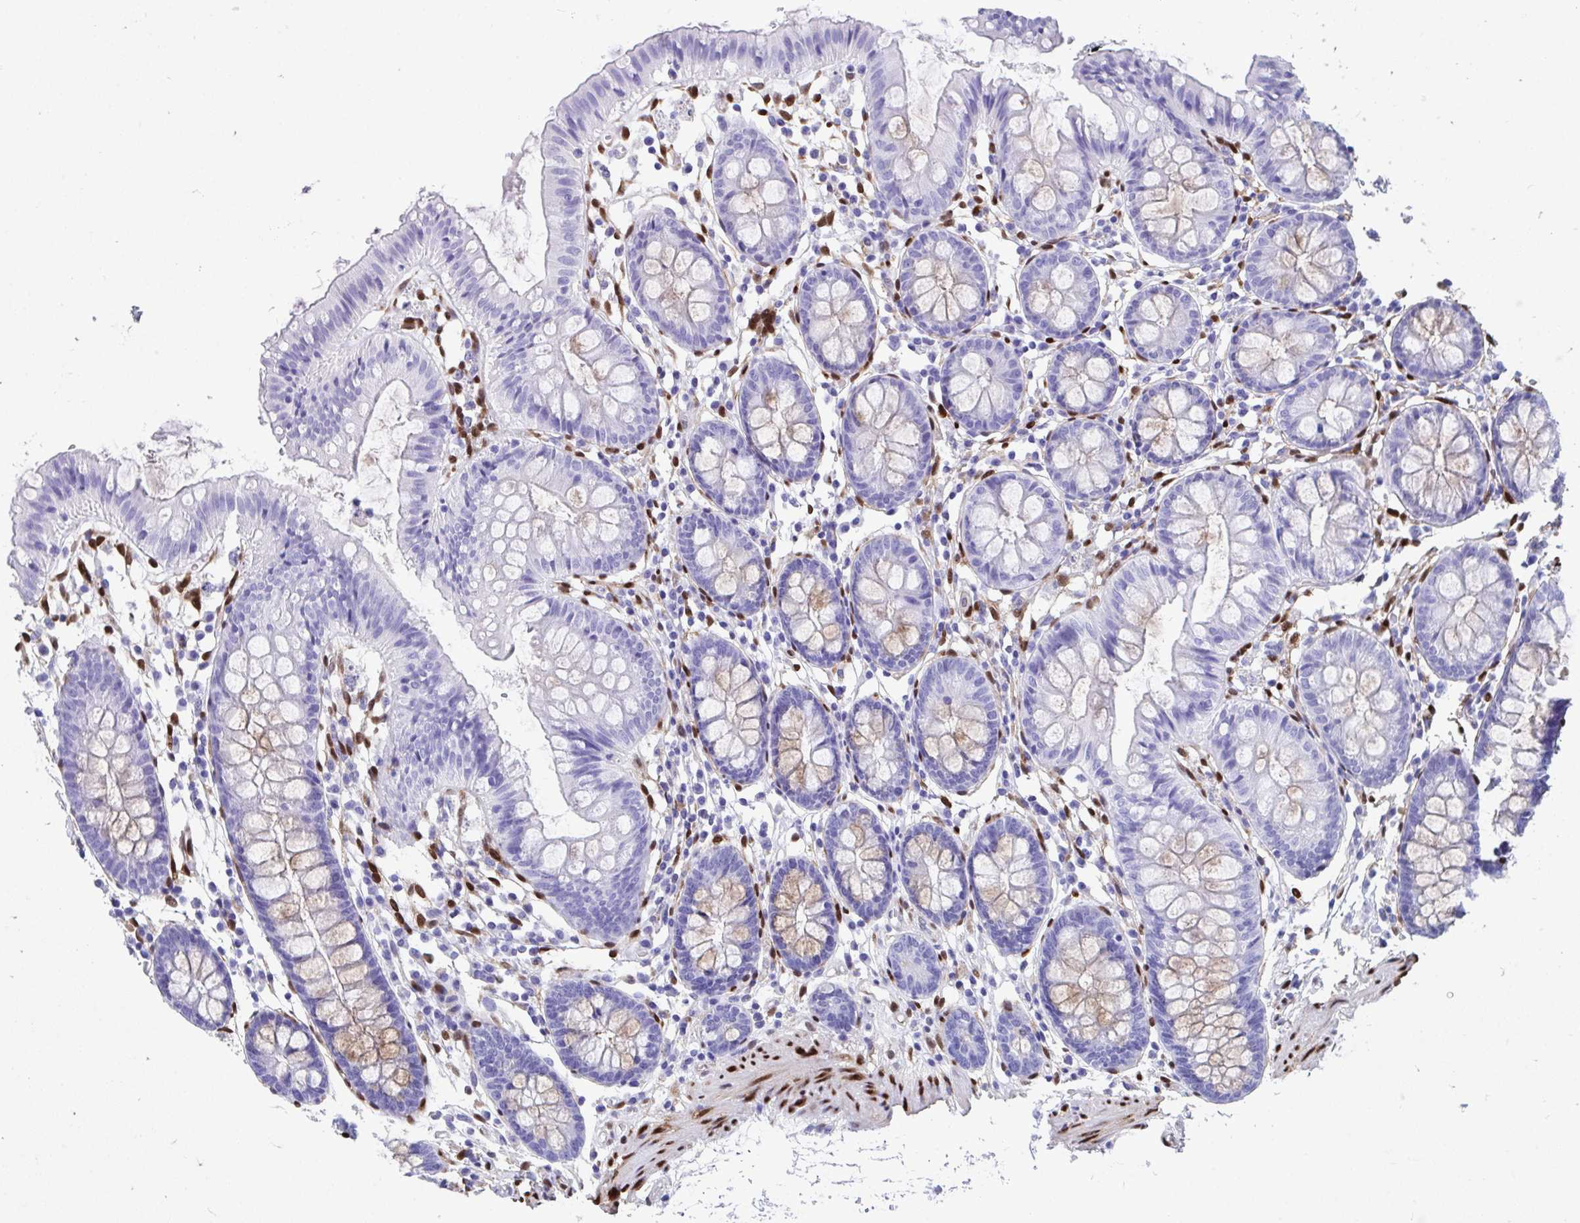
{"staining": {"intensity": "strong", "quantity": ">75%", "location": "nuclear"}, "tissue": "colon", "cell_type": "Endothelial cells", "image_type": "normal", "snomed": [{"axis": "morphology", "description": "Normal tissue, NOS"}, {"axis": "topography", "description": "Colon"}], "caption": "This is an image of immunohistochemistry staining of normal colon, which shows strong expression in the nuclear of endothelial cells.", "gene": "RBPMS", "patient": {"sex": "female", "age": 84}}